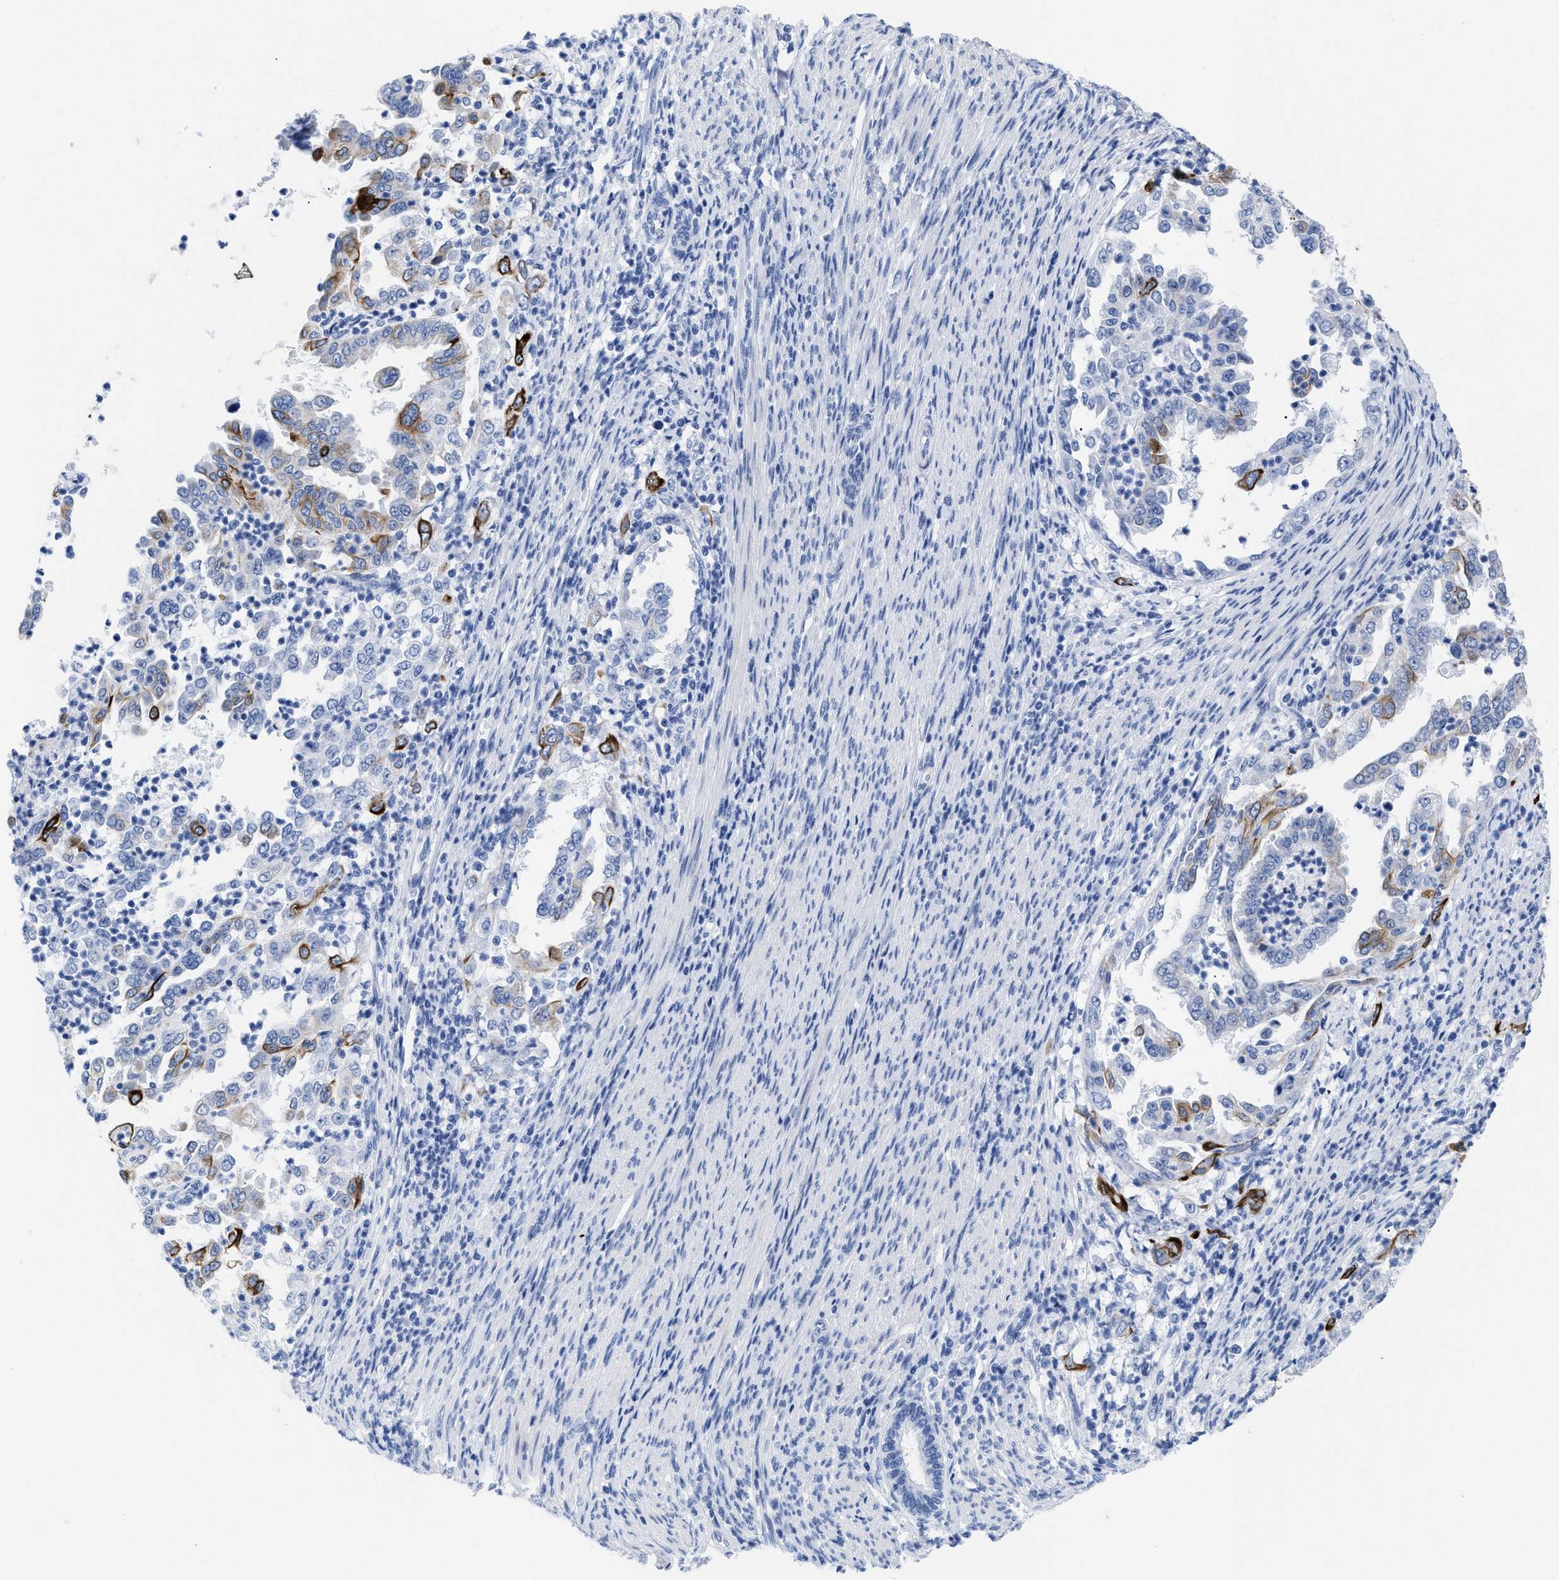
{"staining": {"intensity": "strong", "quantity": "<25%", "location": "cytoplasmic/membranous"}, "tissue": "endometrial cancer", "cell_type": "Tumor cells", "image_type": "cancer", "snomed": [{"axis": "morphology", "description": "Adenocarcinoma, NOS"}, {"axis": "topography", "description": "Endometrium"}], "caption": "A histopathology image of human endometrial cancer stained for a protein reveals strong cytoplasmic/membranous brown staining in tumor cells.", "gene": "DUSP26", "patient": {"sex": "female", "age": 85}}